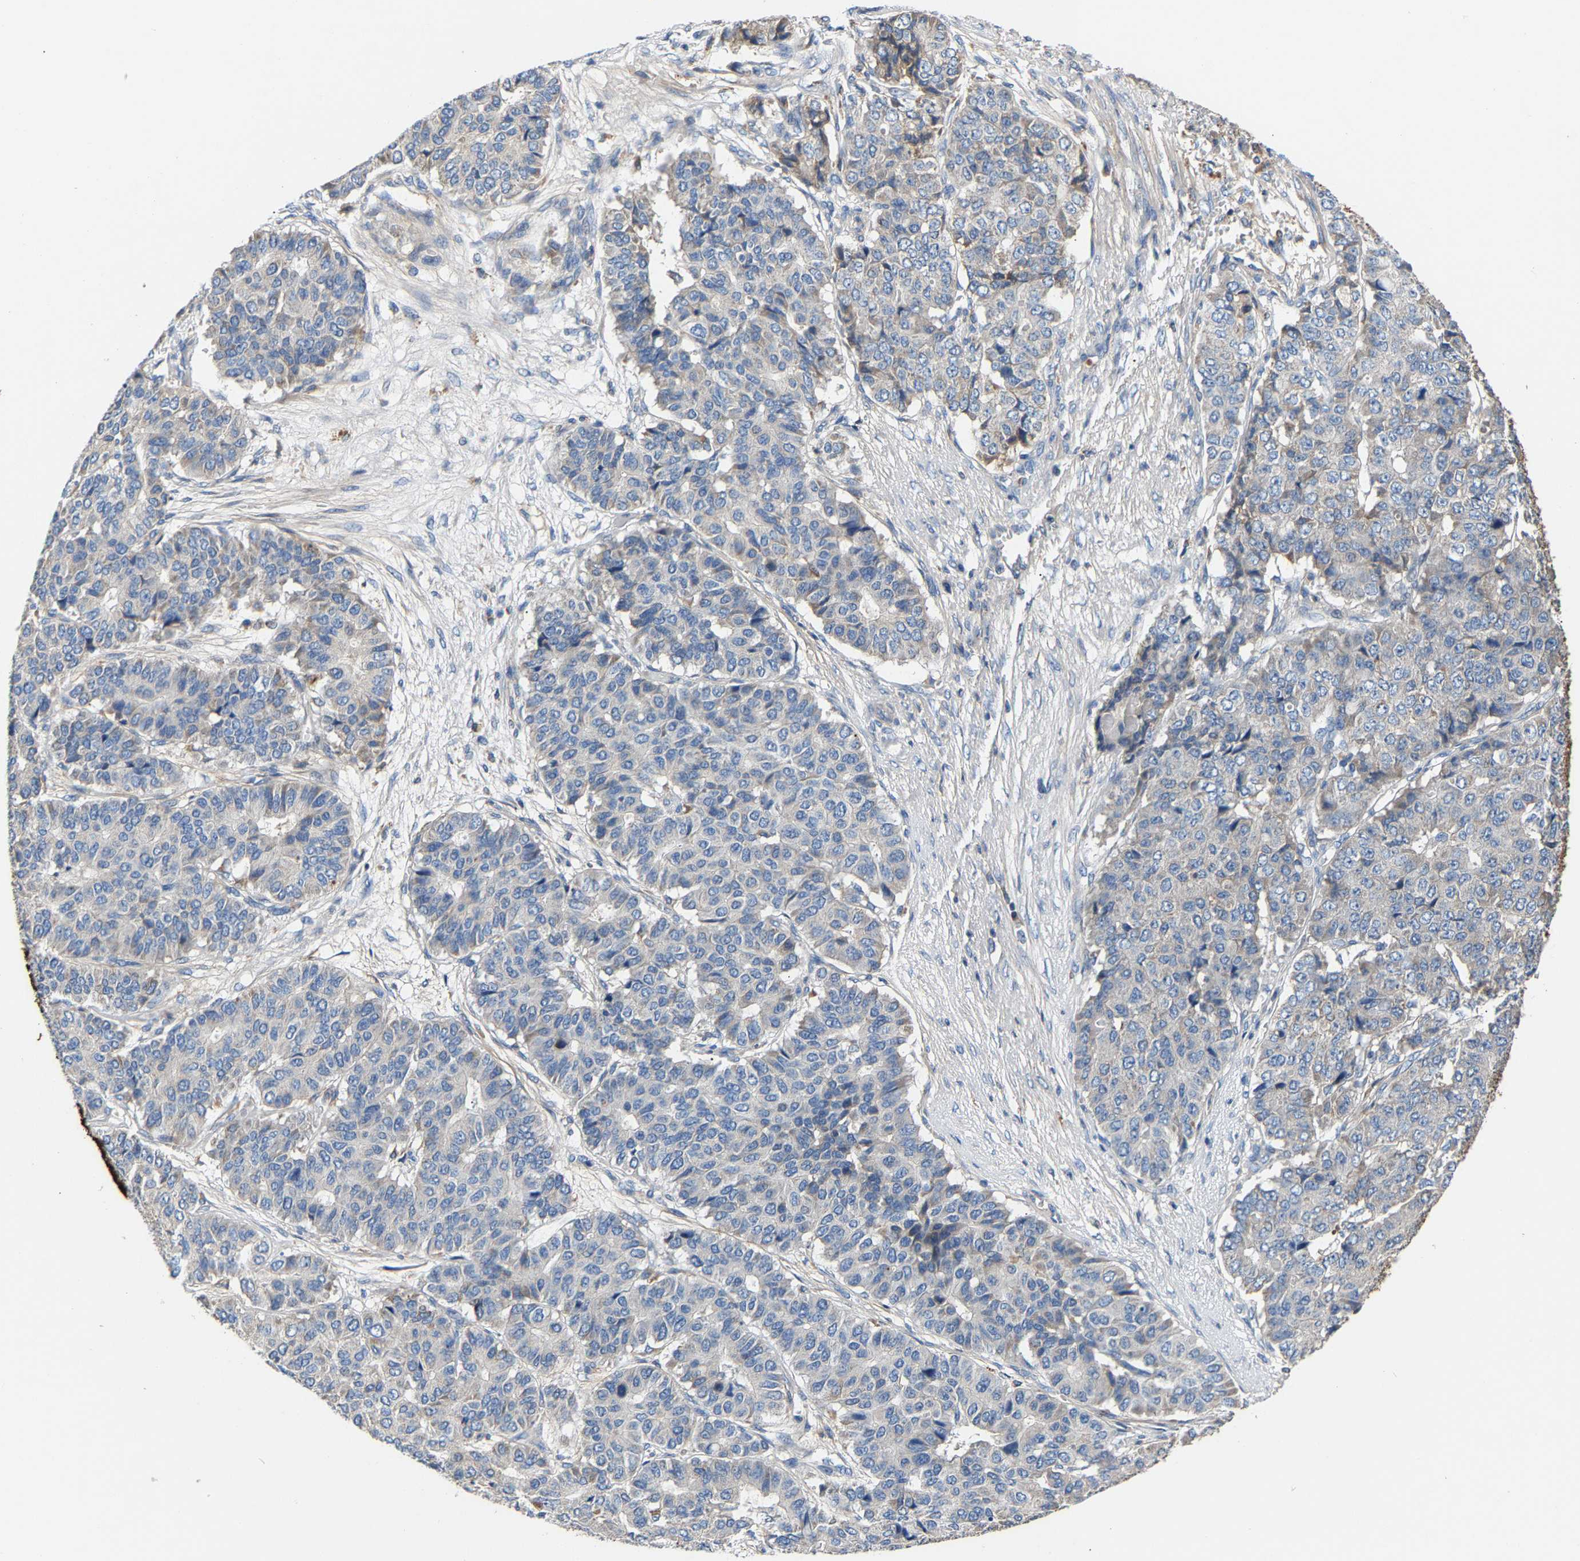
{"staining": {"intensity": "negative", "quantity": "none", "location": "none"}, "tissue": "pancreatic cancer", "cell_type": "Tumor cells", "image_type": "cancer", "snomed": [{"axis": "morphology", "description": "Adenocarcinoma, NOS"}, {"axis": "topography", "description": "Pancreas"}], "caption": "This is a micrograph of immunohistochemistry (IHC) staining of pancreatic cancer, which shows no staining in tumor cells.", "gene": "CCDC171", "patient": {"sex": "male", "age": 50}}